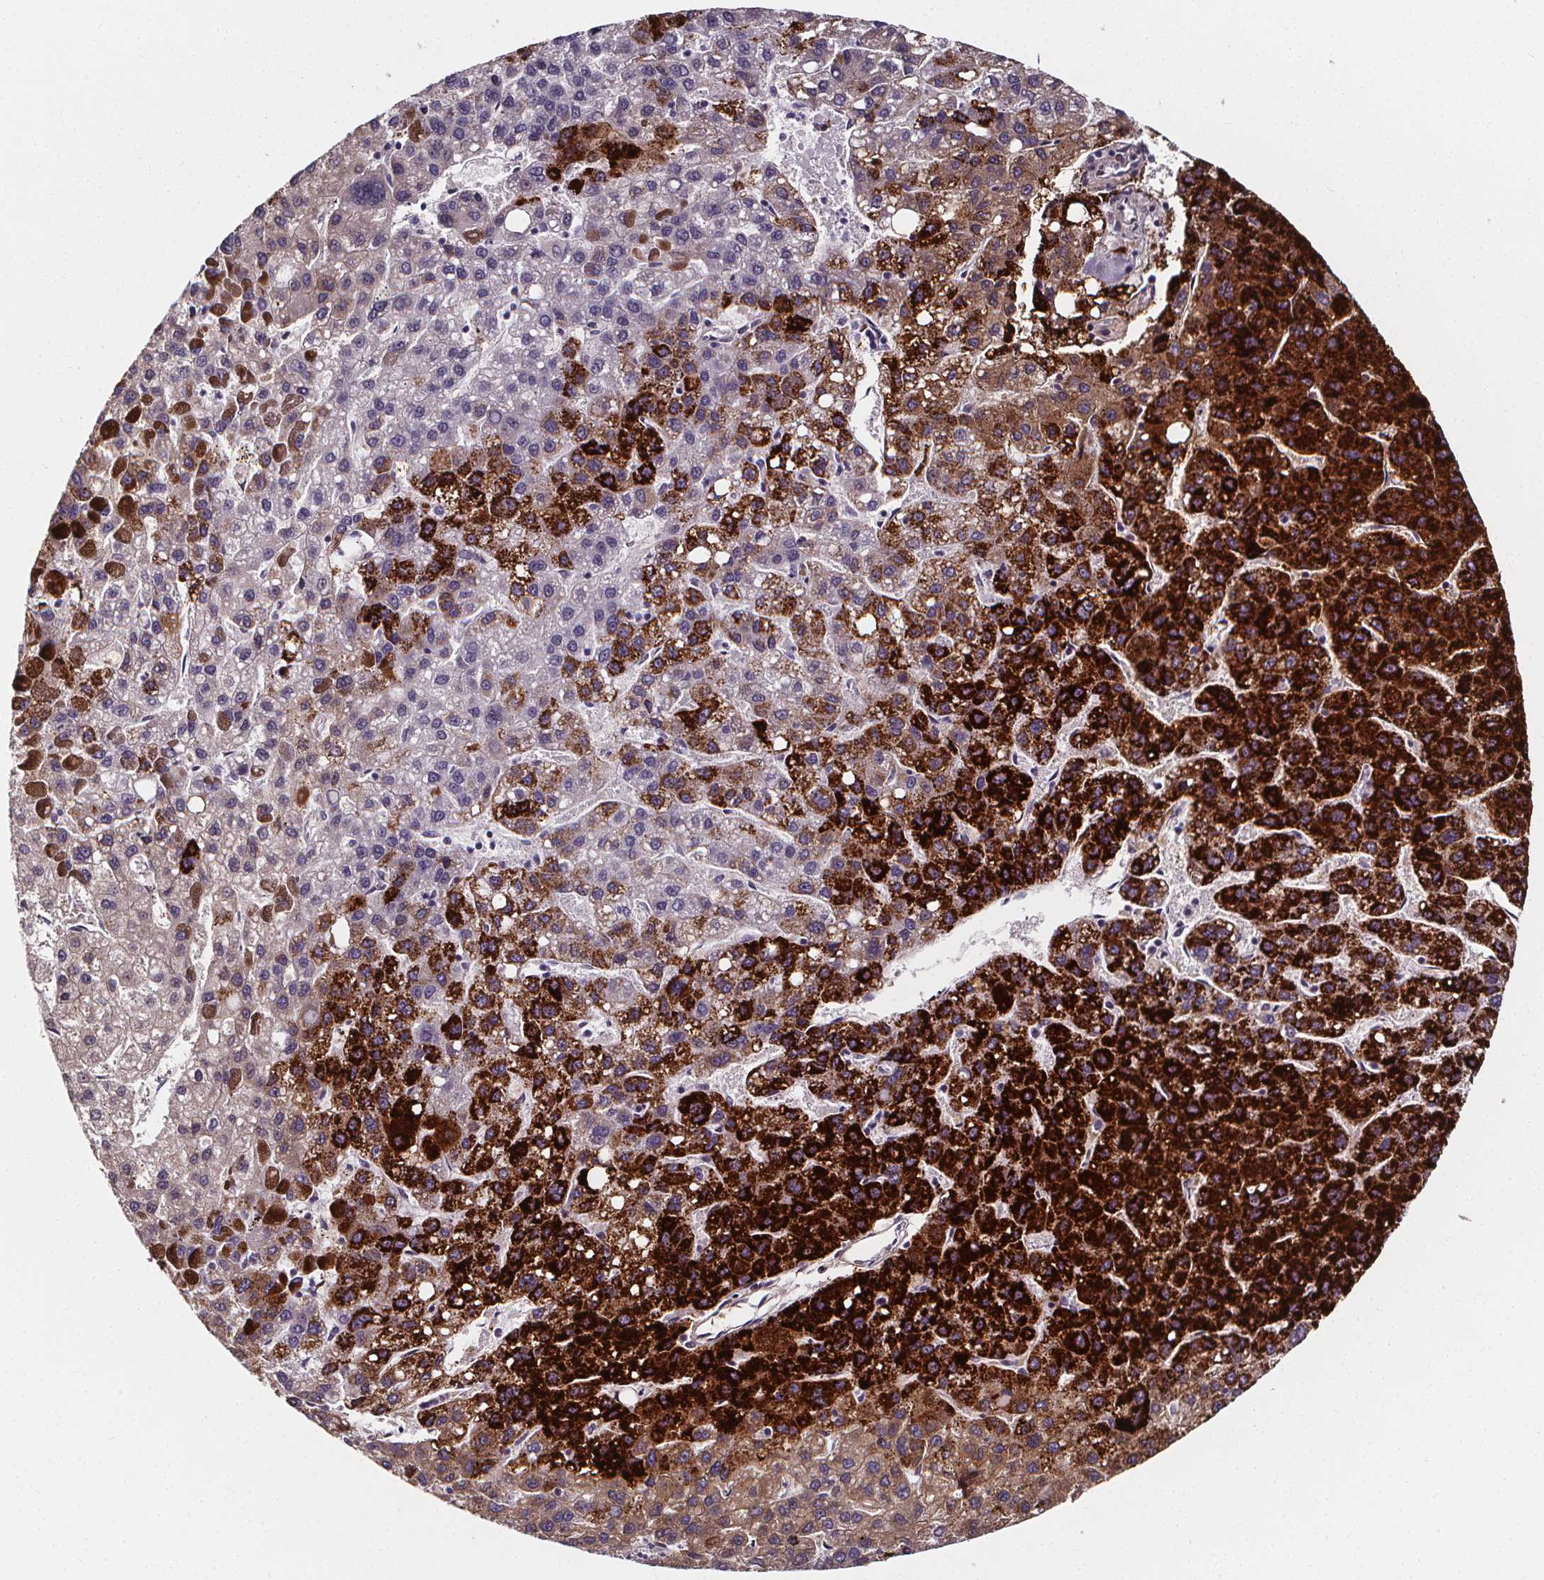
{"staining": {"intensity": "negative", "quantity": "none", "location": "none"}, "tissue": "liver cancer", "cell_type": "Tumor cells", "image_type": "cancer", "snomed": [{"axis": "morphology", "description": "Carcinoma, Hepatocellular, NOS"}, {"axis": "topography", "description": "Liver"}], "caption": "There is no significant positivity in tumor cells of hepatocellular carcinoma (liver).", "gene": "AEBP1", "patient": {"sex": "female", "age": 82}}